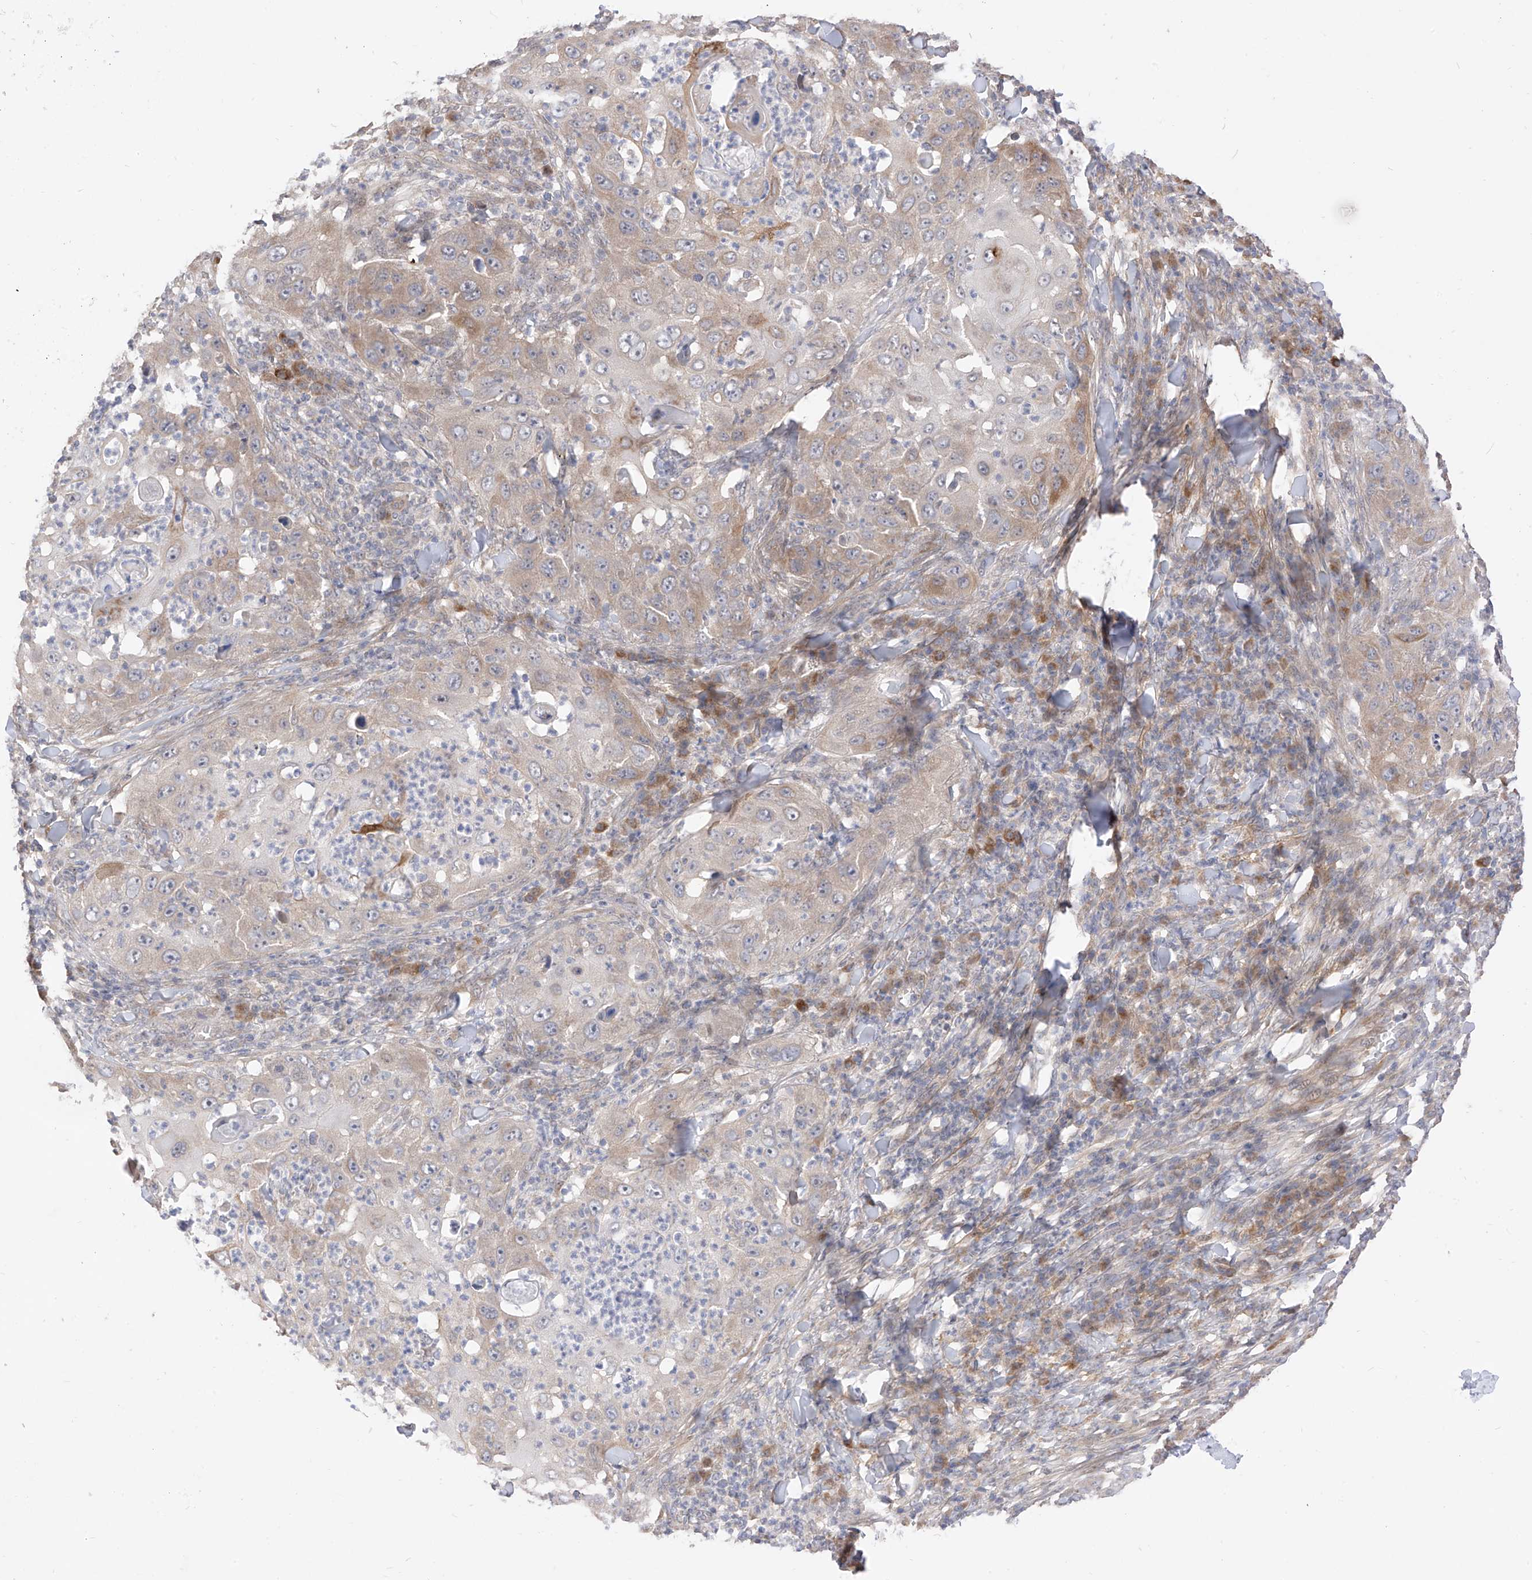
{"staining": {"intensity": "moderate", "quantity": "<25%", "location": "cytoplasmic/membranous"}, "tissue": "skin cancer", "cell_type": "Tumor cells", "image_type": "cancer", "snomed": [{"axis": "morphology", "description": "Squamous cell carcinoma, NOS"}, {"axis": "topography", "description": "Skin"}], "caption": "About <25% of tumor cells in skin cancer display moderate cytoplasmic/membranous protein expression as visualized by brown immunohistochemical staining.", "gene": "LATS1", "patient": {"sex": "female", "age": 44}}